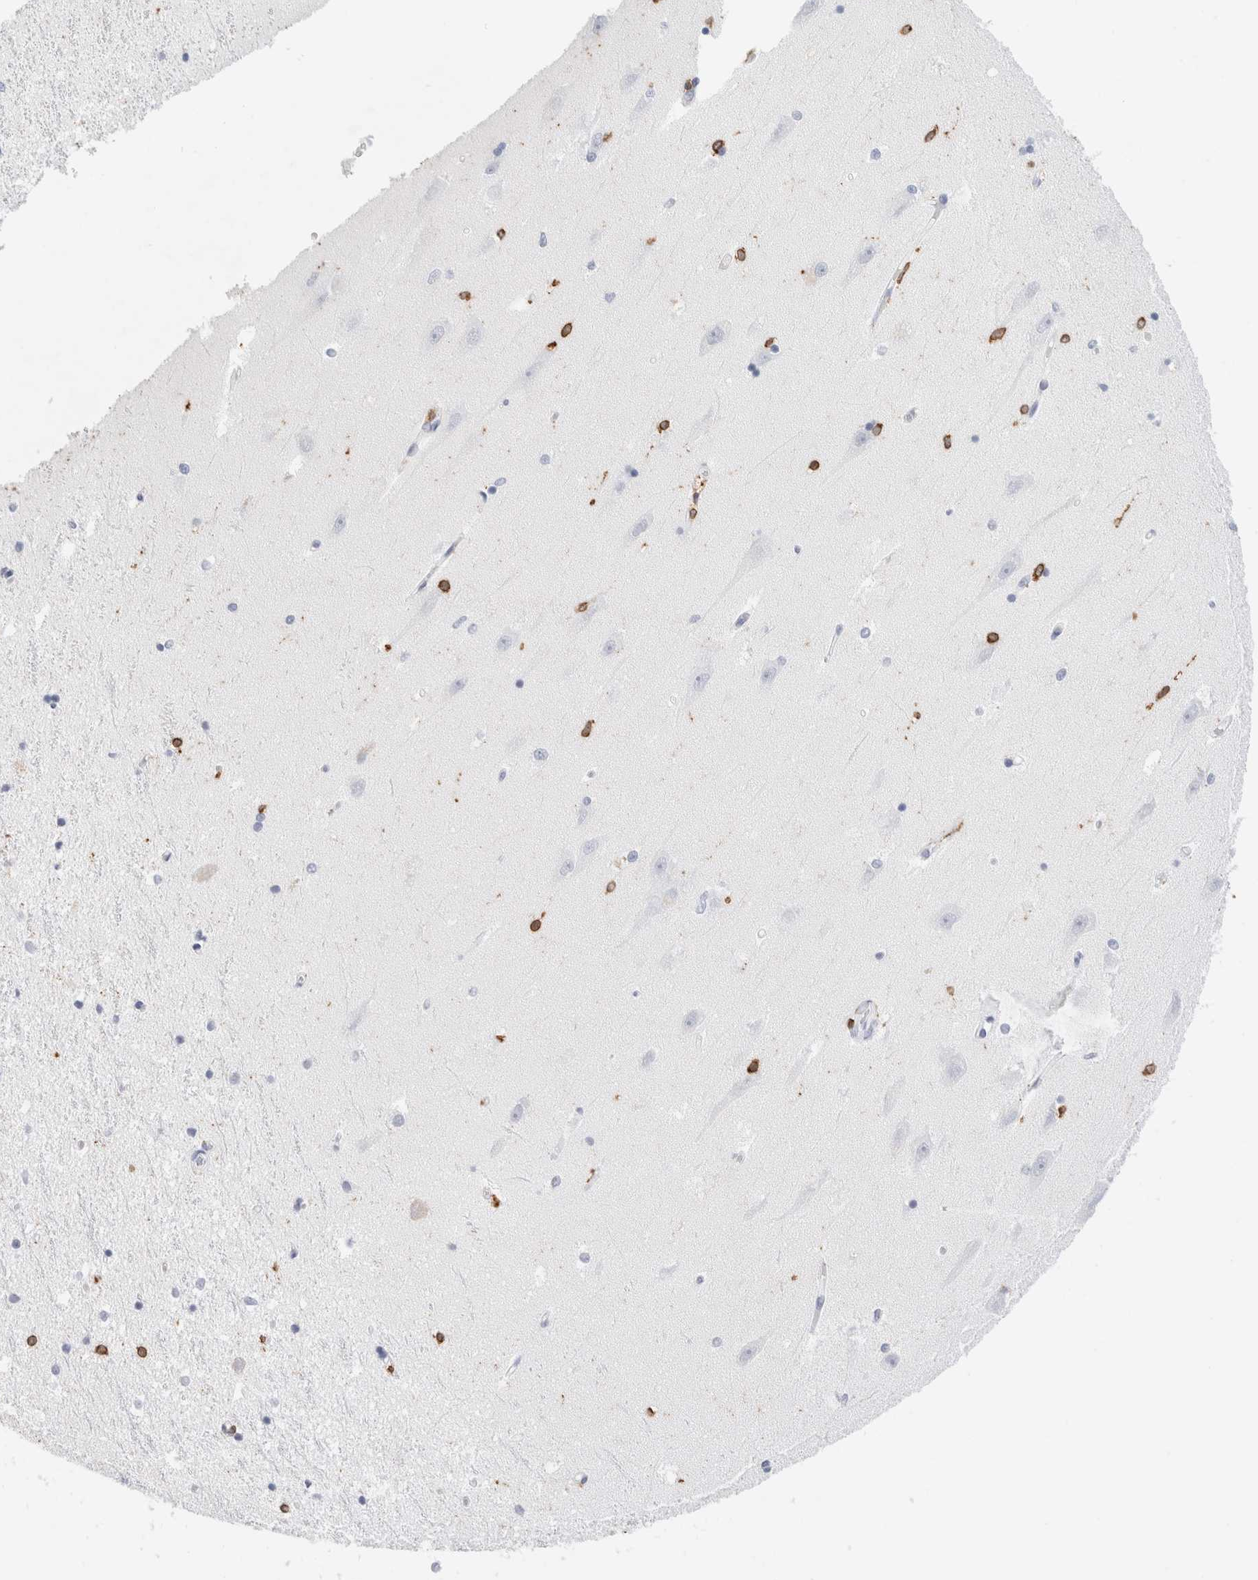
{"staining": {"intensity": "moderate", "quantity": "<25%", "location": "cytoplasmic/membranous"}, "tissue": "hippocampus", "cell_type": "Glial cells", "image_type": "normal", "snomed": [{"axis": "morphology", "description": "Normal tissue, NOS"}, {"axis": "topography", "description": "Hippocampus"}], "caption": "Protein expression analysis of unremarkable human hippocampus reveals moderate cytoplasmic/membranous expression in about <25% of glial cells. Immunohistochemistry stains the protein of interest in brown and the nuclei are stained blue.", "gene": "ALOX5AP", "patient": {"sex": "male", "age": 45}}